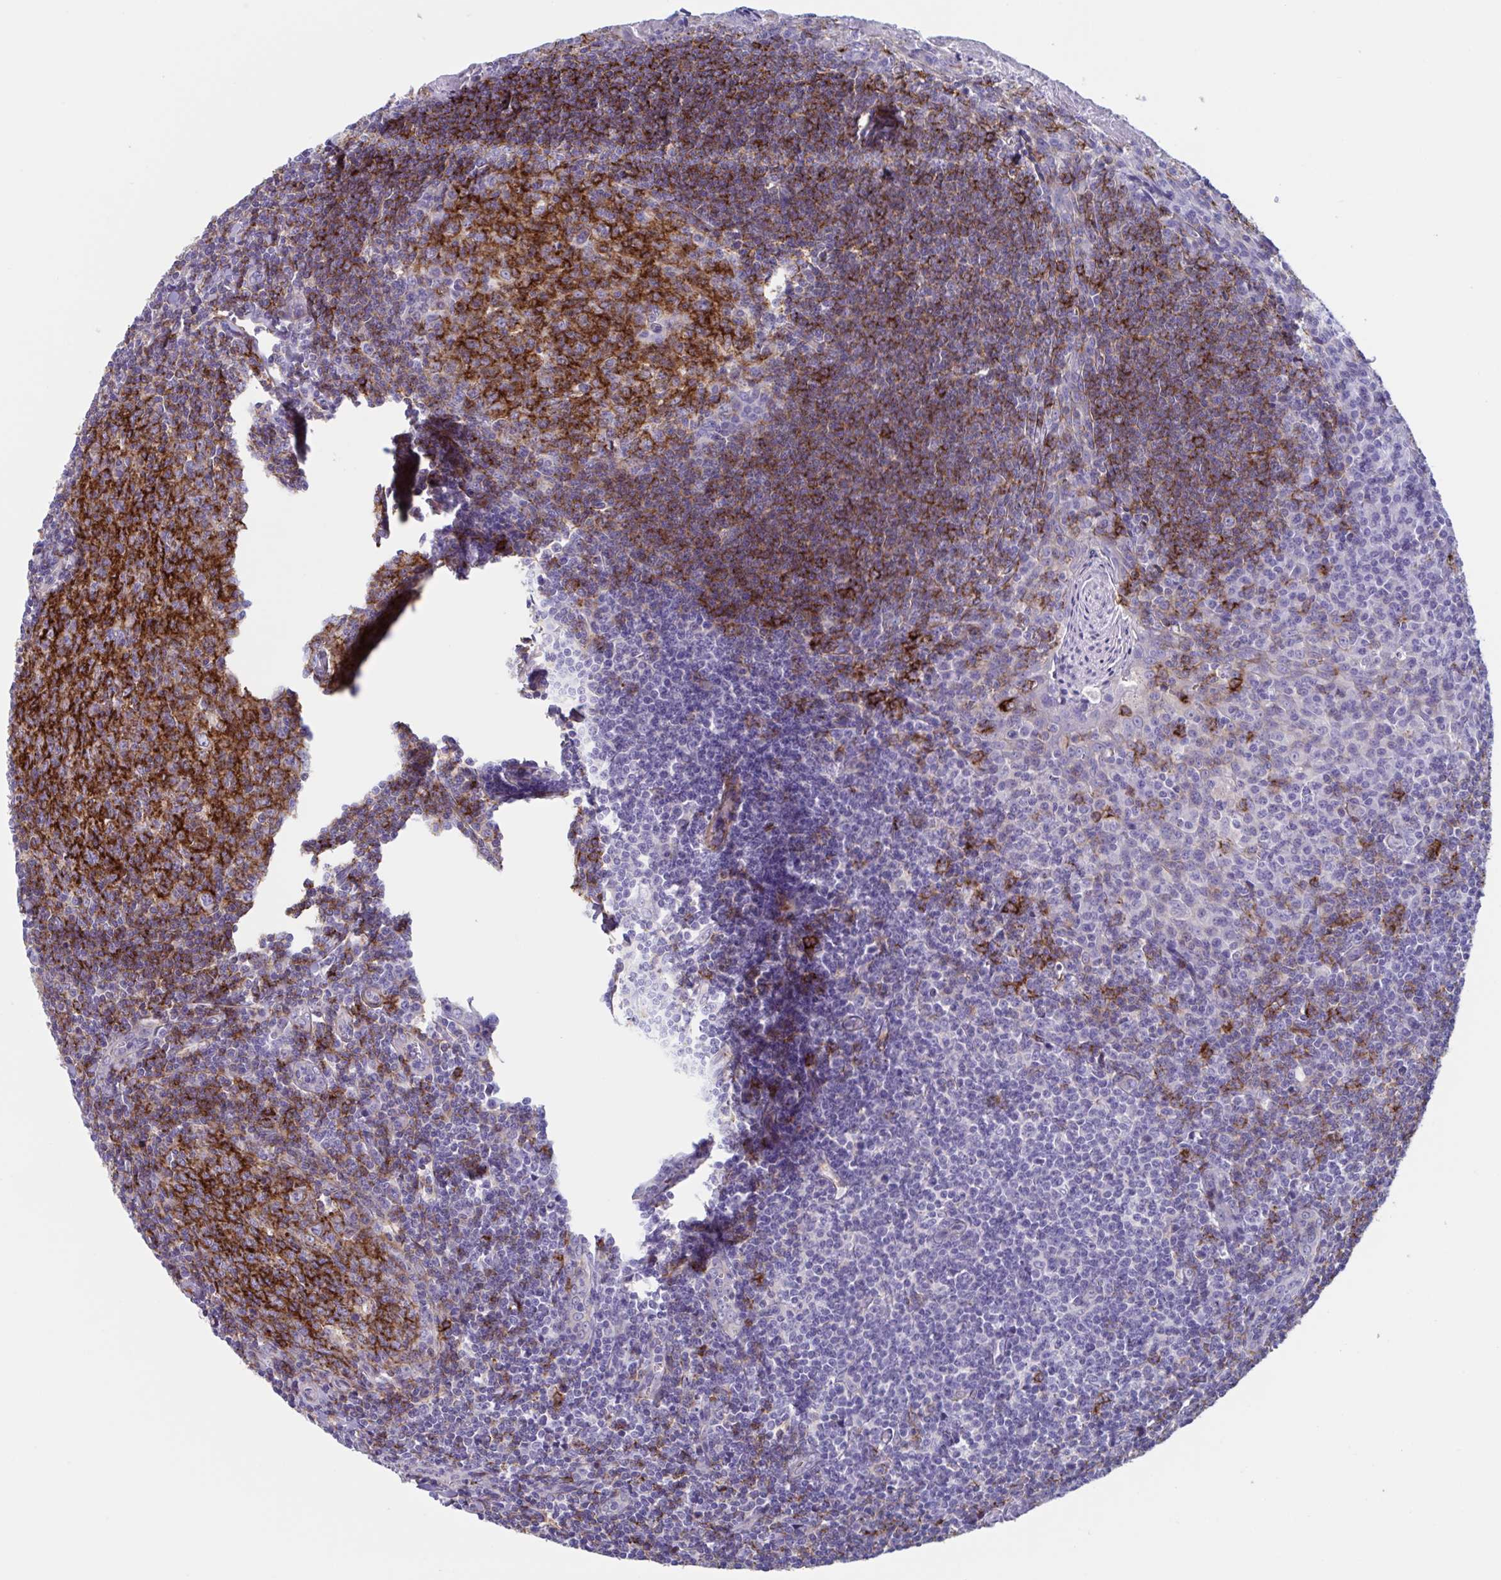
{"staining": {"intensity": "strong", "quantity": ">75%", "location": "cytoplasmic/membranous"}, "tissue": "tonsil", "cell_type": "Germinal center cells", "image_type": "normal", "snomed": [{"axis": "morphology", "description": "Normal tissue, NOS"}, {"axis": "topography", "description": "Tonsil"}], "caption": "Protein expression analysis of unremarkable tonsil shows strong cytoplasmic/membranous positivity in approximately >75% of germinal center cells. Ihc stains the protein of interest in brown and the nuclei are stained blue.", "gene": "LPIN3", "patient": {"sex": "male", "age": 27}}